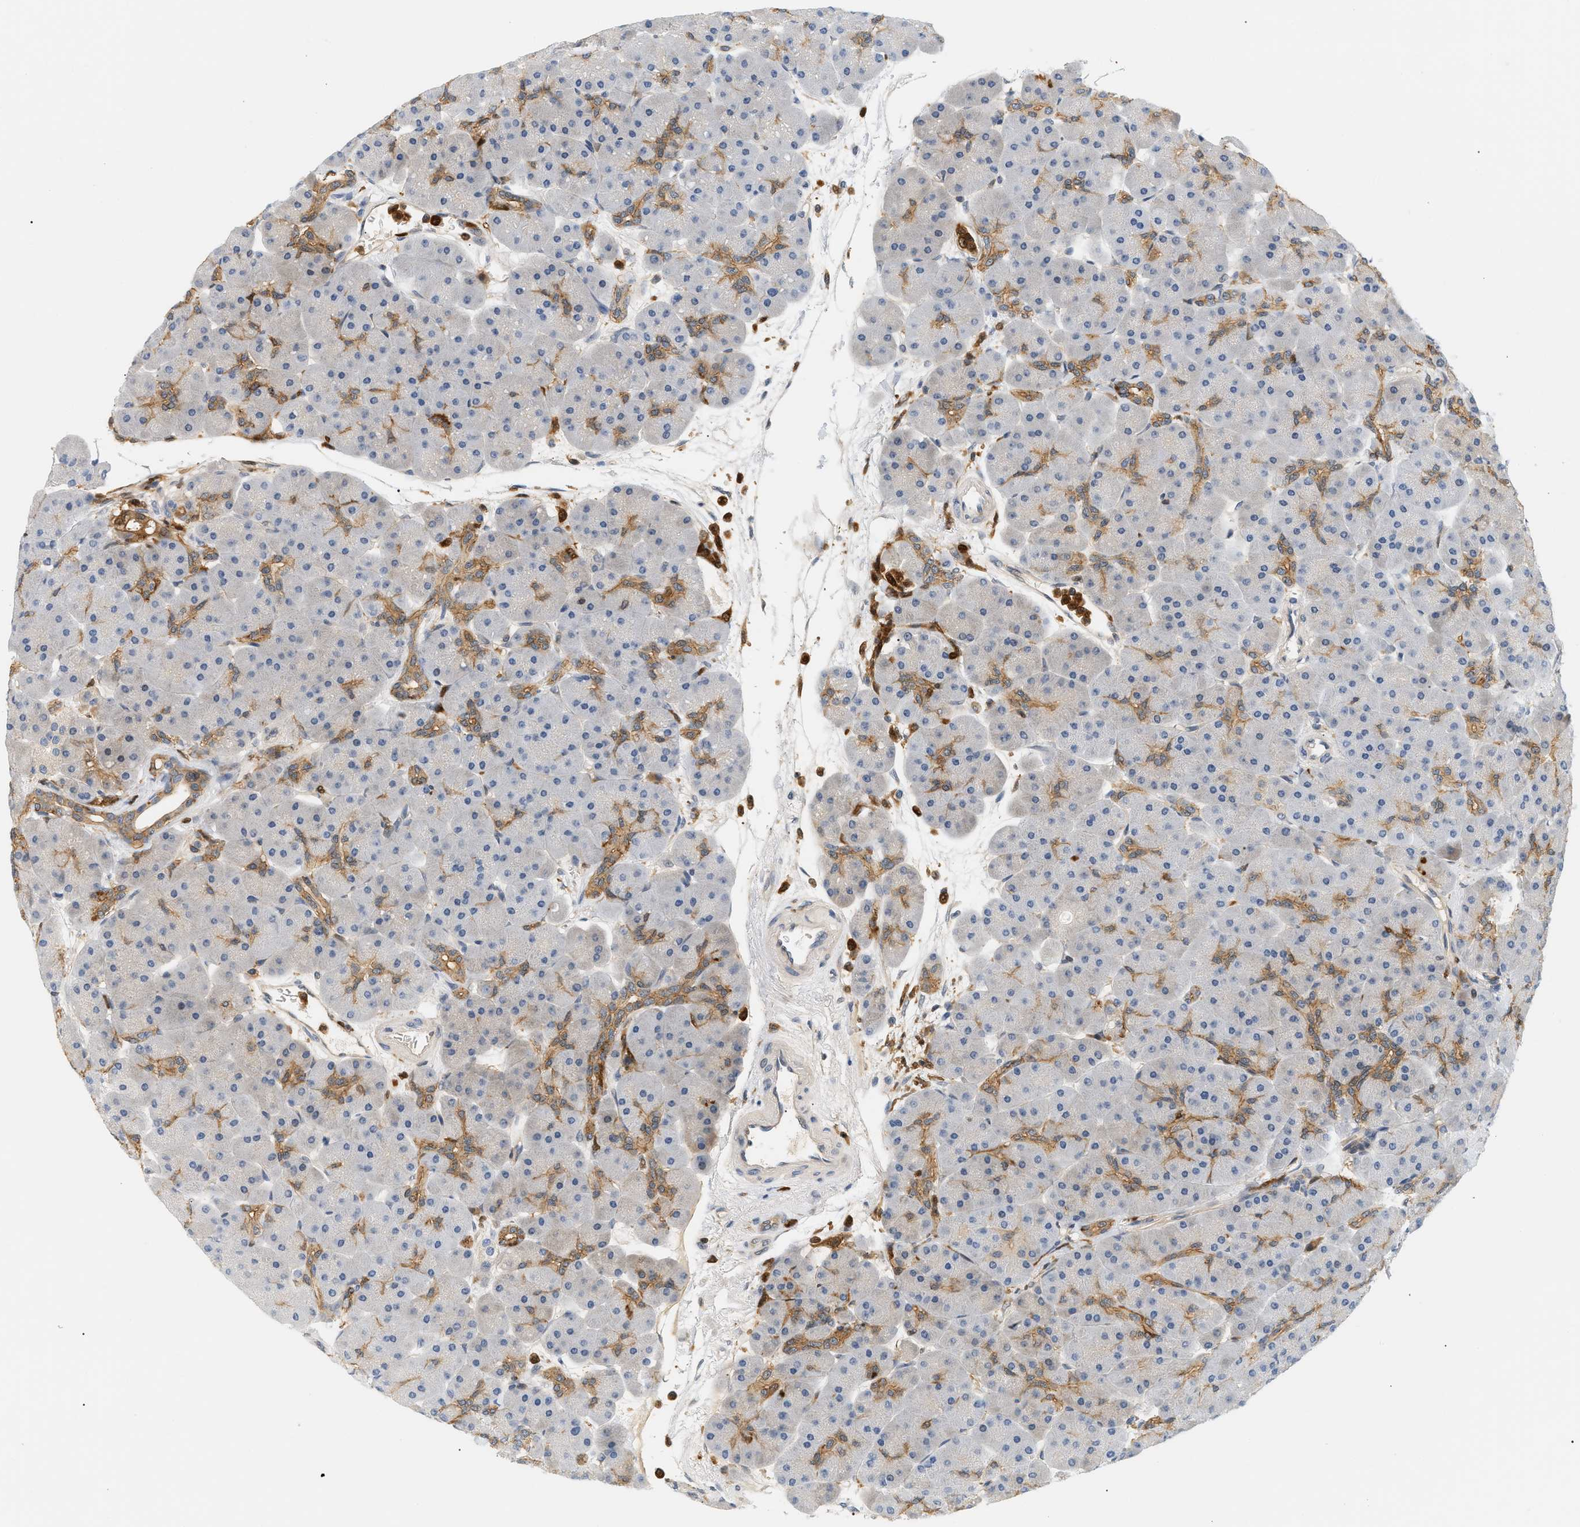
{"staining": {"intensity": "moderate", "quantity": "<25%", "location": "cytoplasmic/membranous"}, "tissue": "pancreas", "cell_type": "Exocrine glandular cells", "image_type": "normal", "snomed": [{"axis": "morphology", "description": "Normal tissue, NOS"}, {"axis": "topography", "description": "Pancreas"}], "caption": "This histopathology image shows unremarkable pancreas stained with immunohistochemistry to label a protein in brown. The cytoplasmic/membranous of exocrine glandular cells show moderate positivity for the protein. Nuclei are counter-stained blue.", "gene": "PYCARD", "patient": {"sex": "male", "age": 66}}